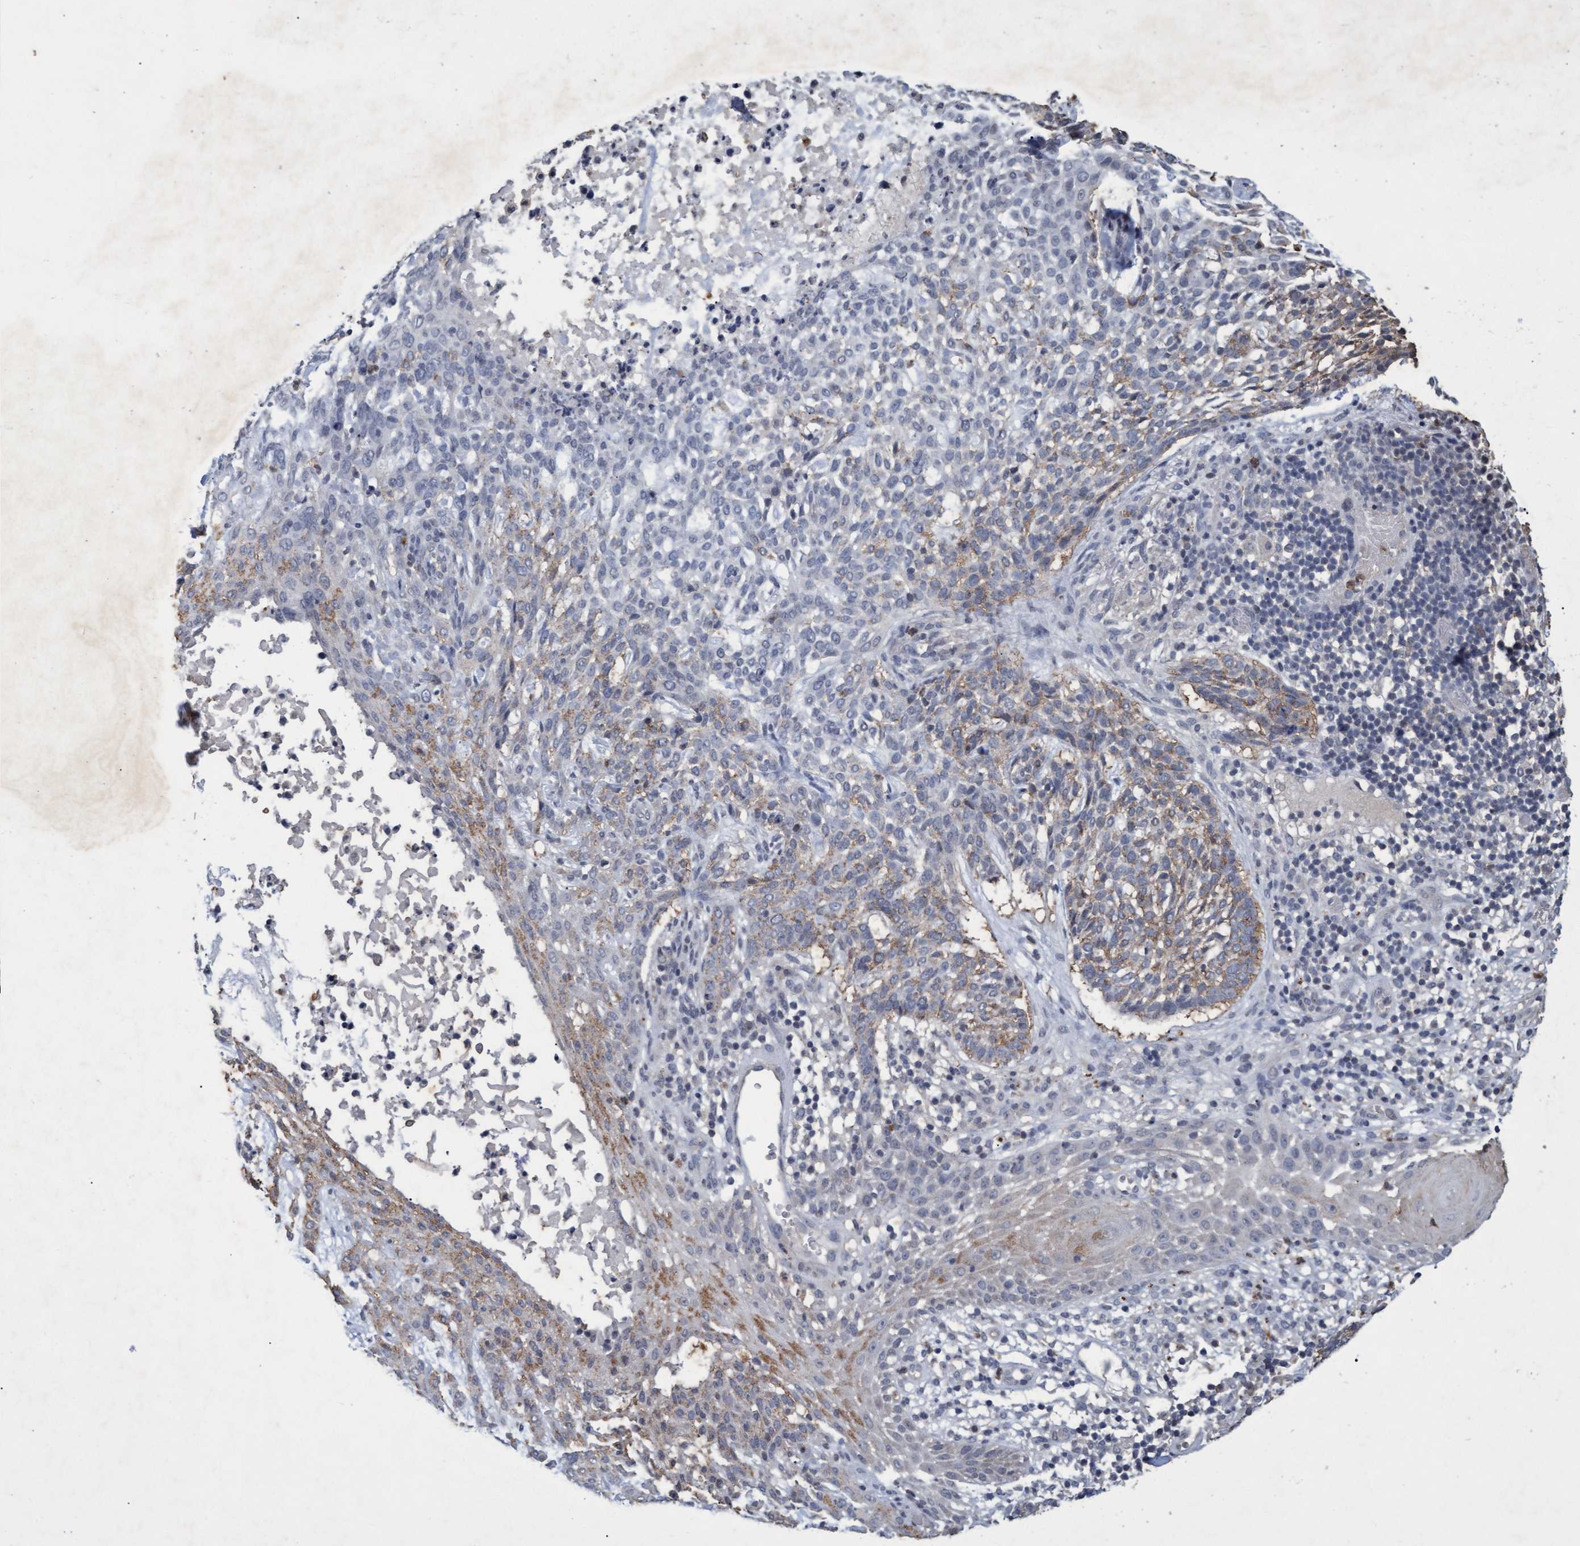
{"staining": {"intensity": "weak", "quantity": "25%-75%", "location": "cytoplasmic/membranous"}, "tissue": "skin cancer", "cell_type": "Tumor cells", "image_type": "cancer", "snomed": [{"axis": "morphology", "description": "Basal cell carcinoma"}, {"axis": "topography", "description": "Skin"}], "caption": "There is low levels of weak cytoplasmic/membranous positivity in tumor cells of skin cancer (basal cell carcinoma), as demonstrated by immunohistochemical staining (brown color).", "gene": "GALC", "patient": {"sex": "female", "age": 64}}